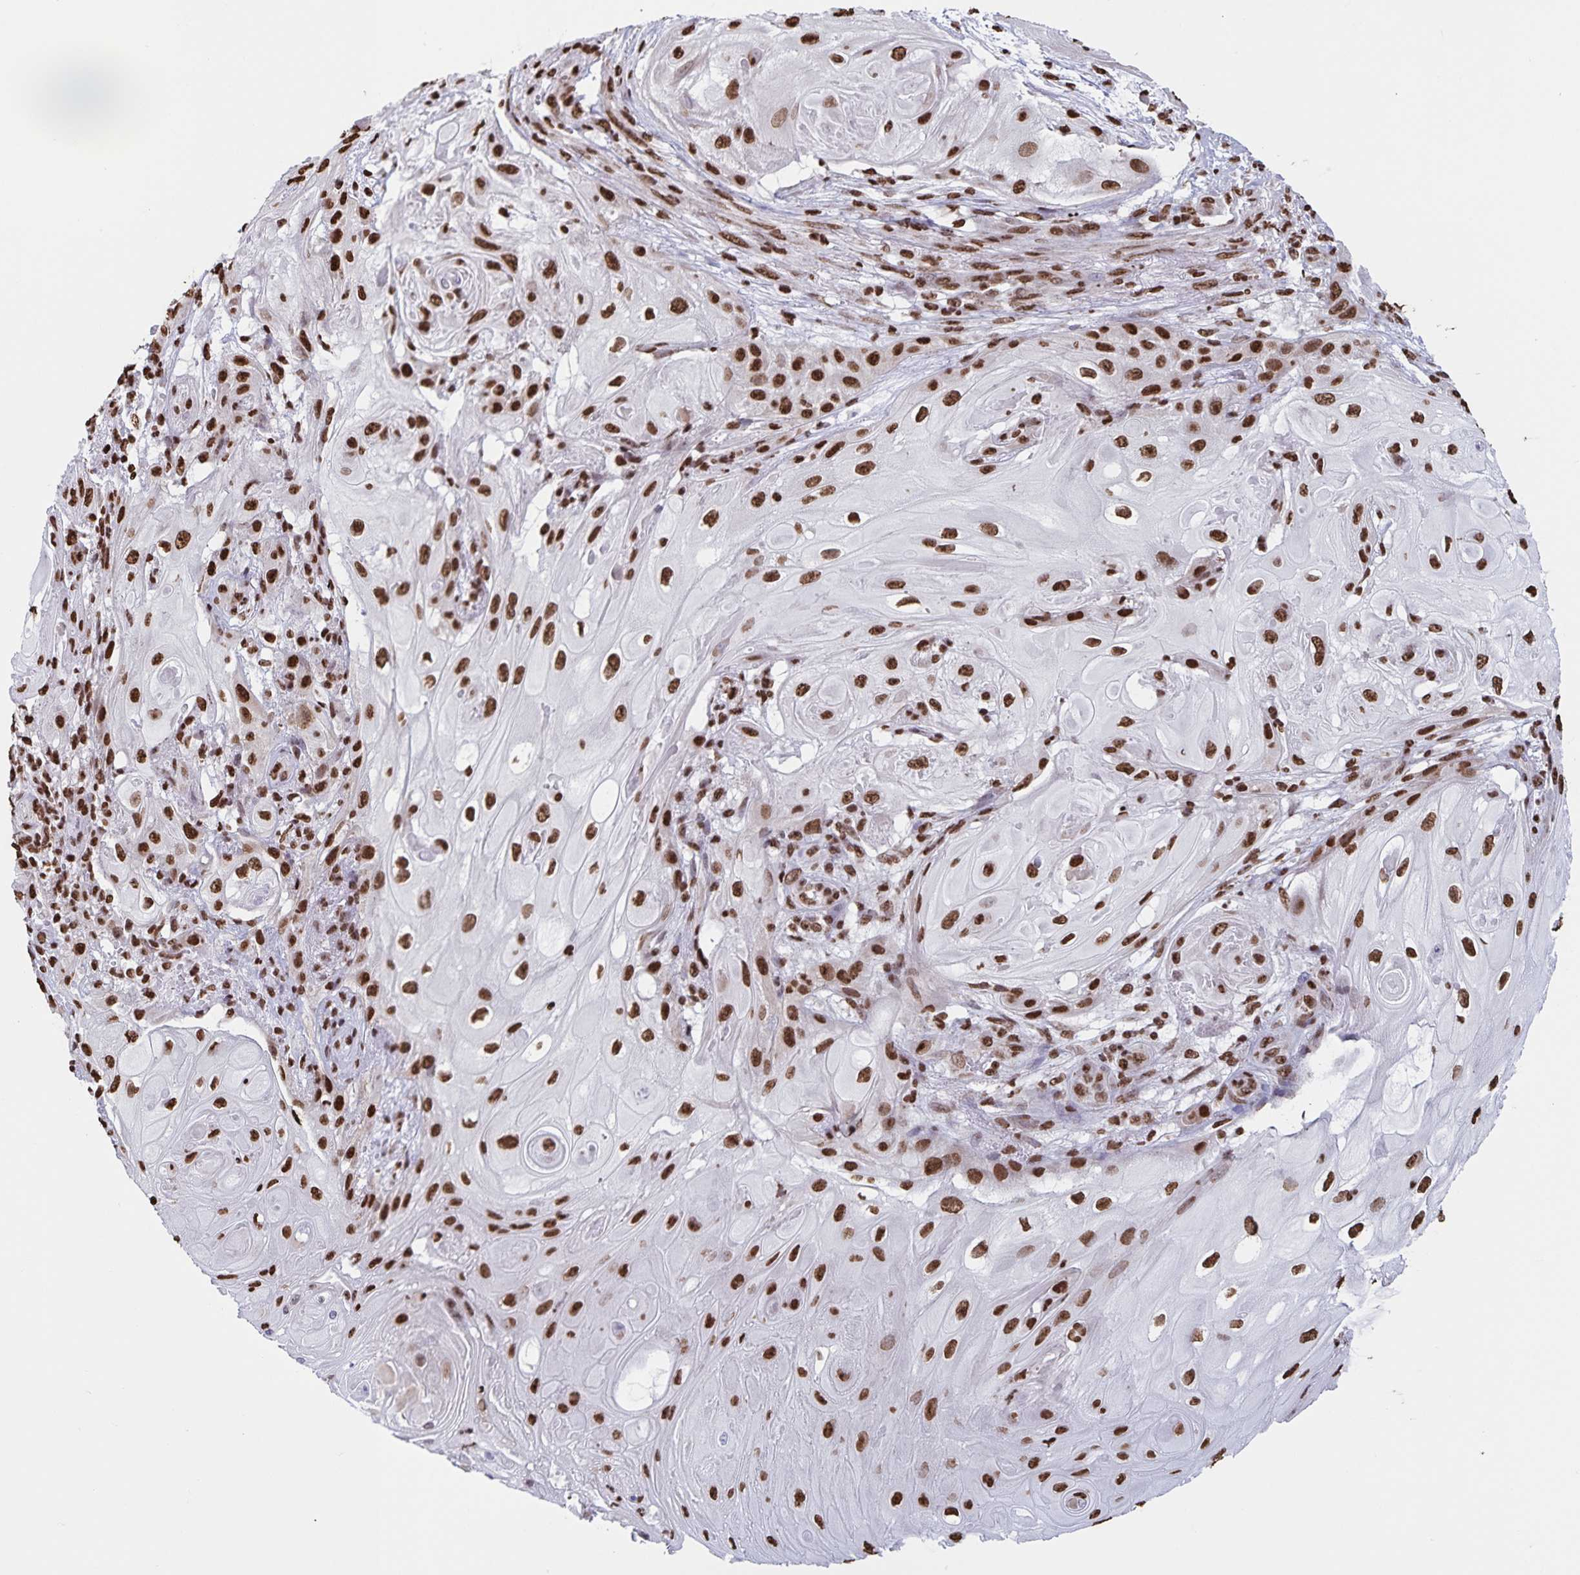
{"staining": {"intensity": "strong", "quantity": ">75%", "location": "nuclear"}, "tissue": "skin cancer", "cell_type": "Tumor cells", "image_type": "cancer", "snomed": [{"axis": "morphology", "description": "Squamous cell carcinoma, NOS"}, {"axis": "topography", "description": "Skin"}], "caption": "Brown immunohistochemical staining in human squamous cell carcinoma (skin) reveals strong nuclear positivity in about >75% of tumor cells.", "gene": "DUT", "patient": {"sex": "male", "age": 62}}